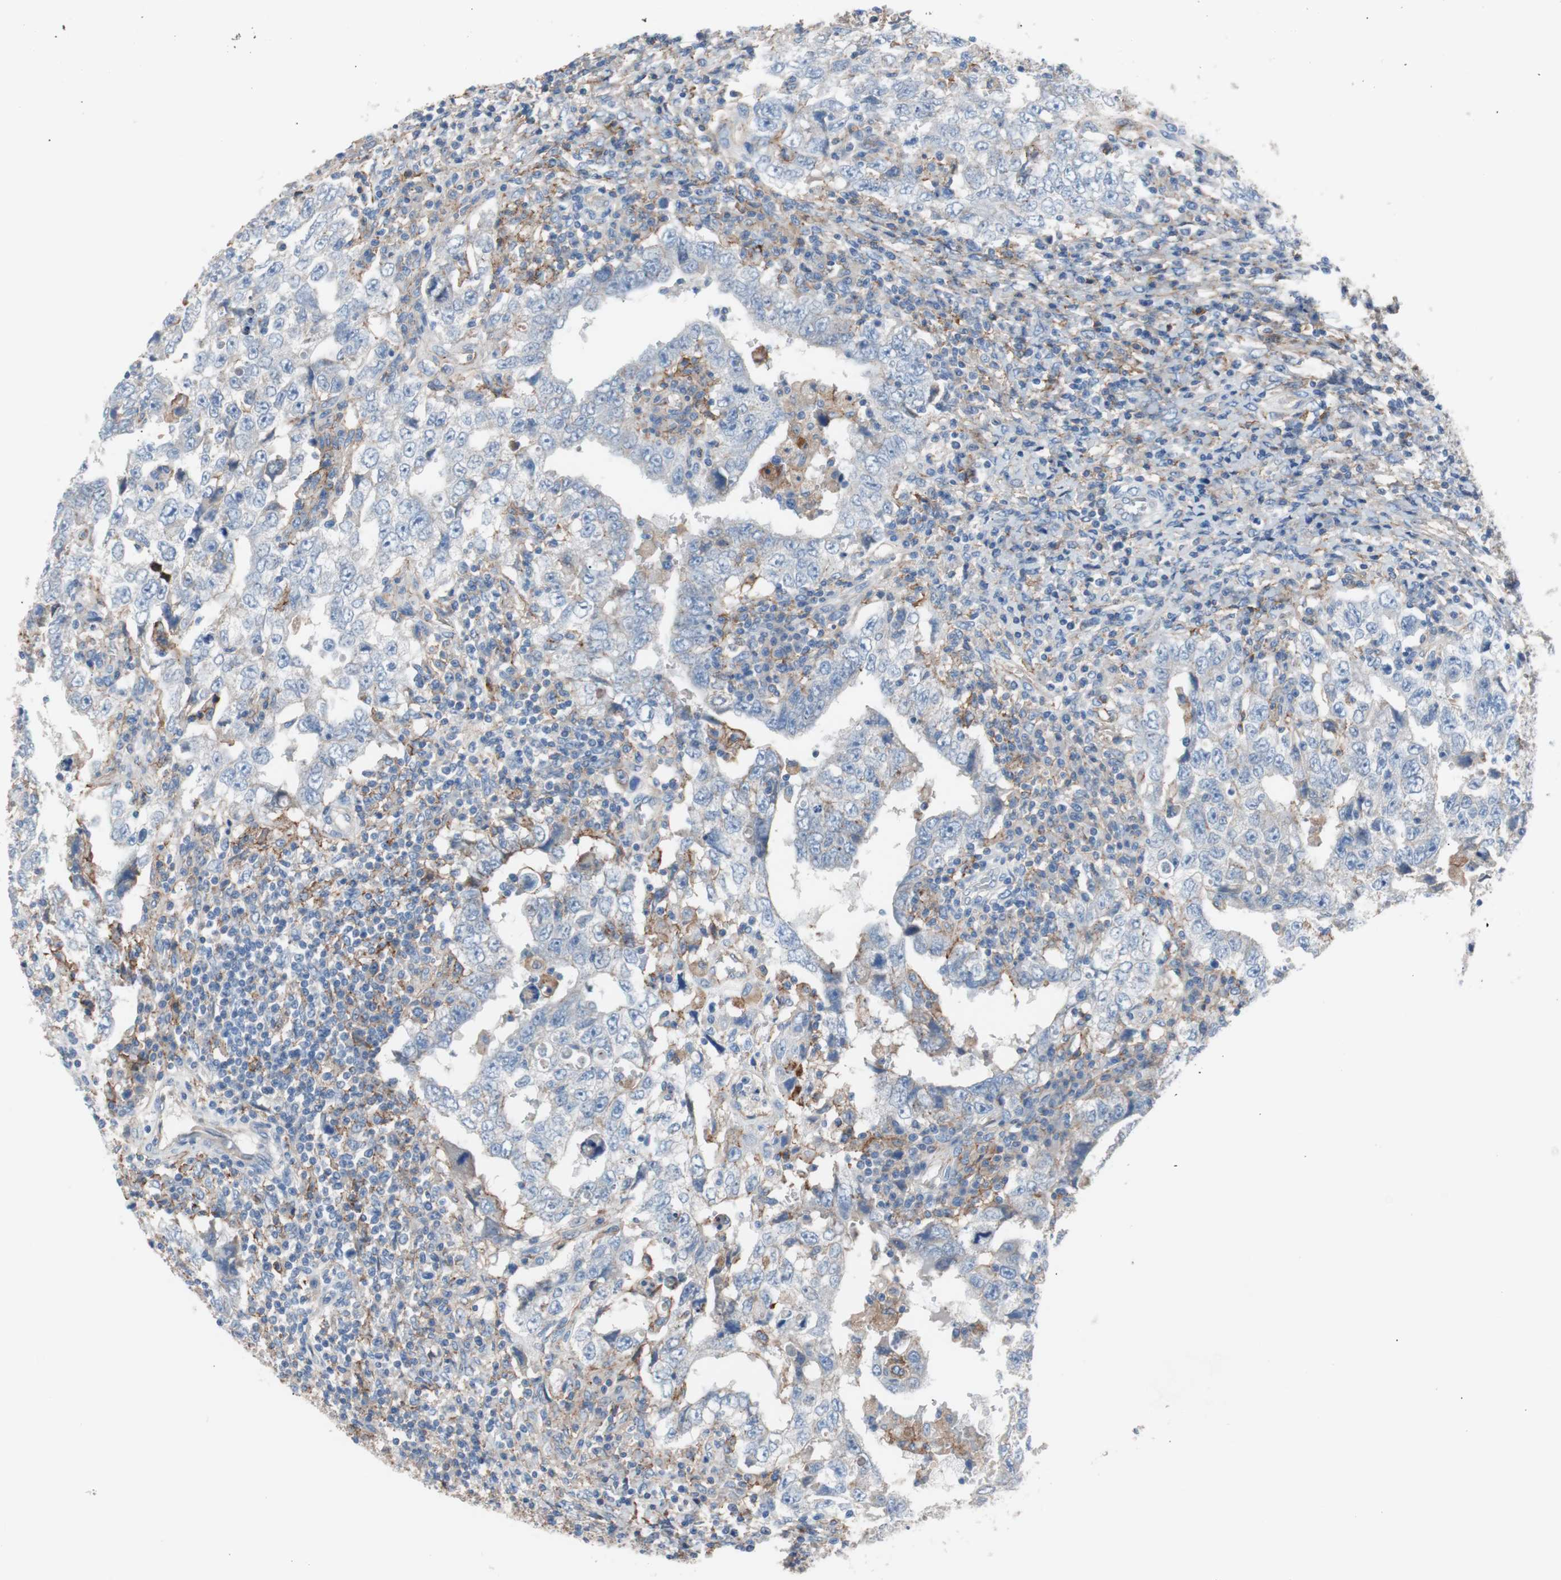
{"staining": {"intensity": "negative", "quantity": "none", "location": "none"}, "tissue": "testis cancer", "cell_type": "Tumor cells", "image_type": "cancer", "snomed": [{"axis": "morphology", "description": "Carcinoma, Embryonal, NOS"}, {"axis": "topography", "description": "Testis"}], "caption": "The photomicrograph displays no significant positivity in tumor cells of embryonal carcinoma (testis).", "gene": "CD81", "patient": {"sex": "male", "age": 26}}